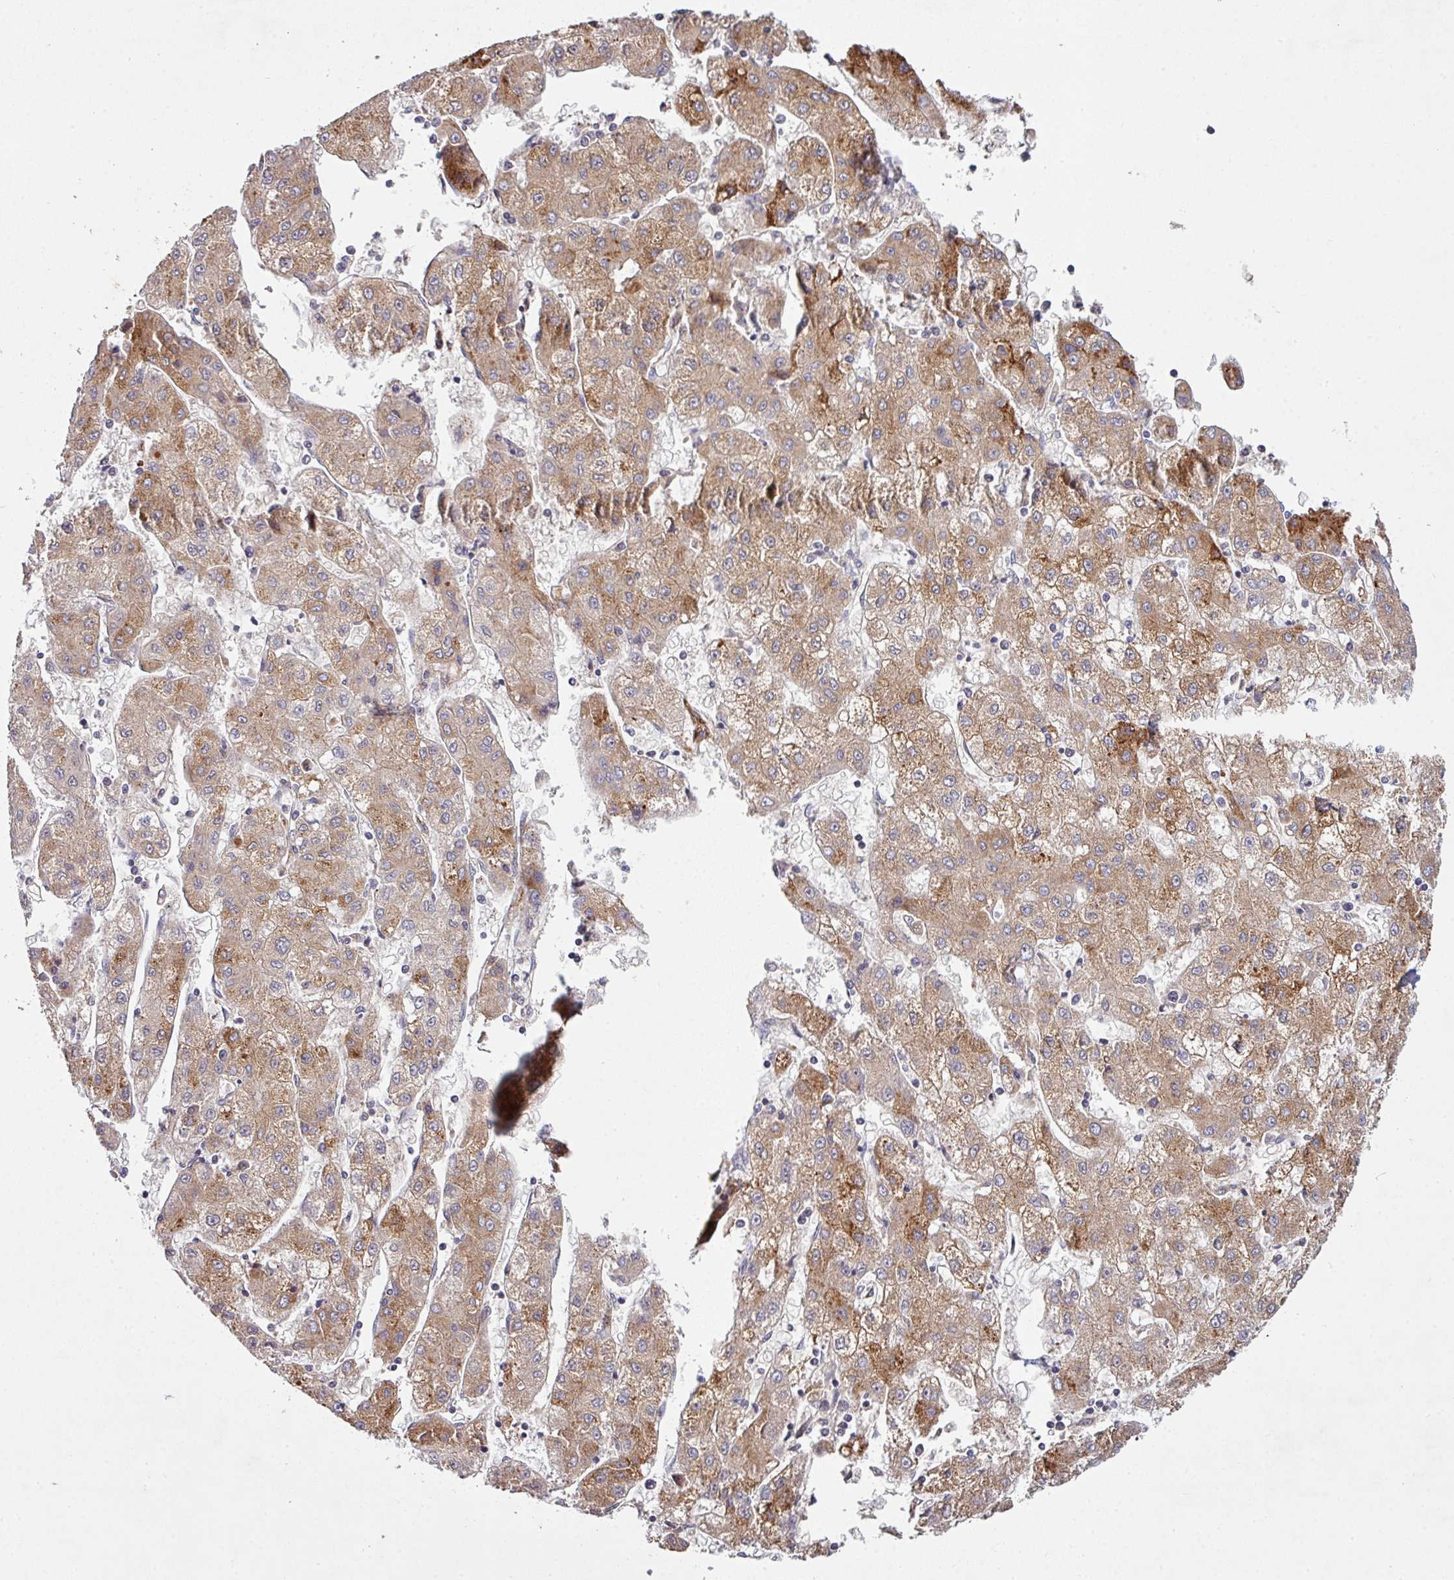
{"staining": {"intensity": "moderate", "quantity": ">75%", "location": "cytoplasmic/membranous"}, "tissue": "liver cancer", "cell_type": "Tumor cells", "image_type": "cancer", "snomed": [{"axis": "morphology", "description": "Carcinoma, Hepatocellular, NOS"}, {"axis": "topography", "description": "Liver"}], "caption": "Protein staining of liver cancer (hepatocellular carcinoma) tissue demonstrates moderate cytoplasmic/membranous positivity in approximately >75% of tumor cells.", "gene": "AEBP2", "patient": {"sex": "male", "age": 72}}